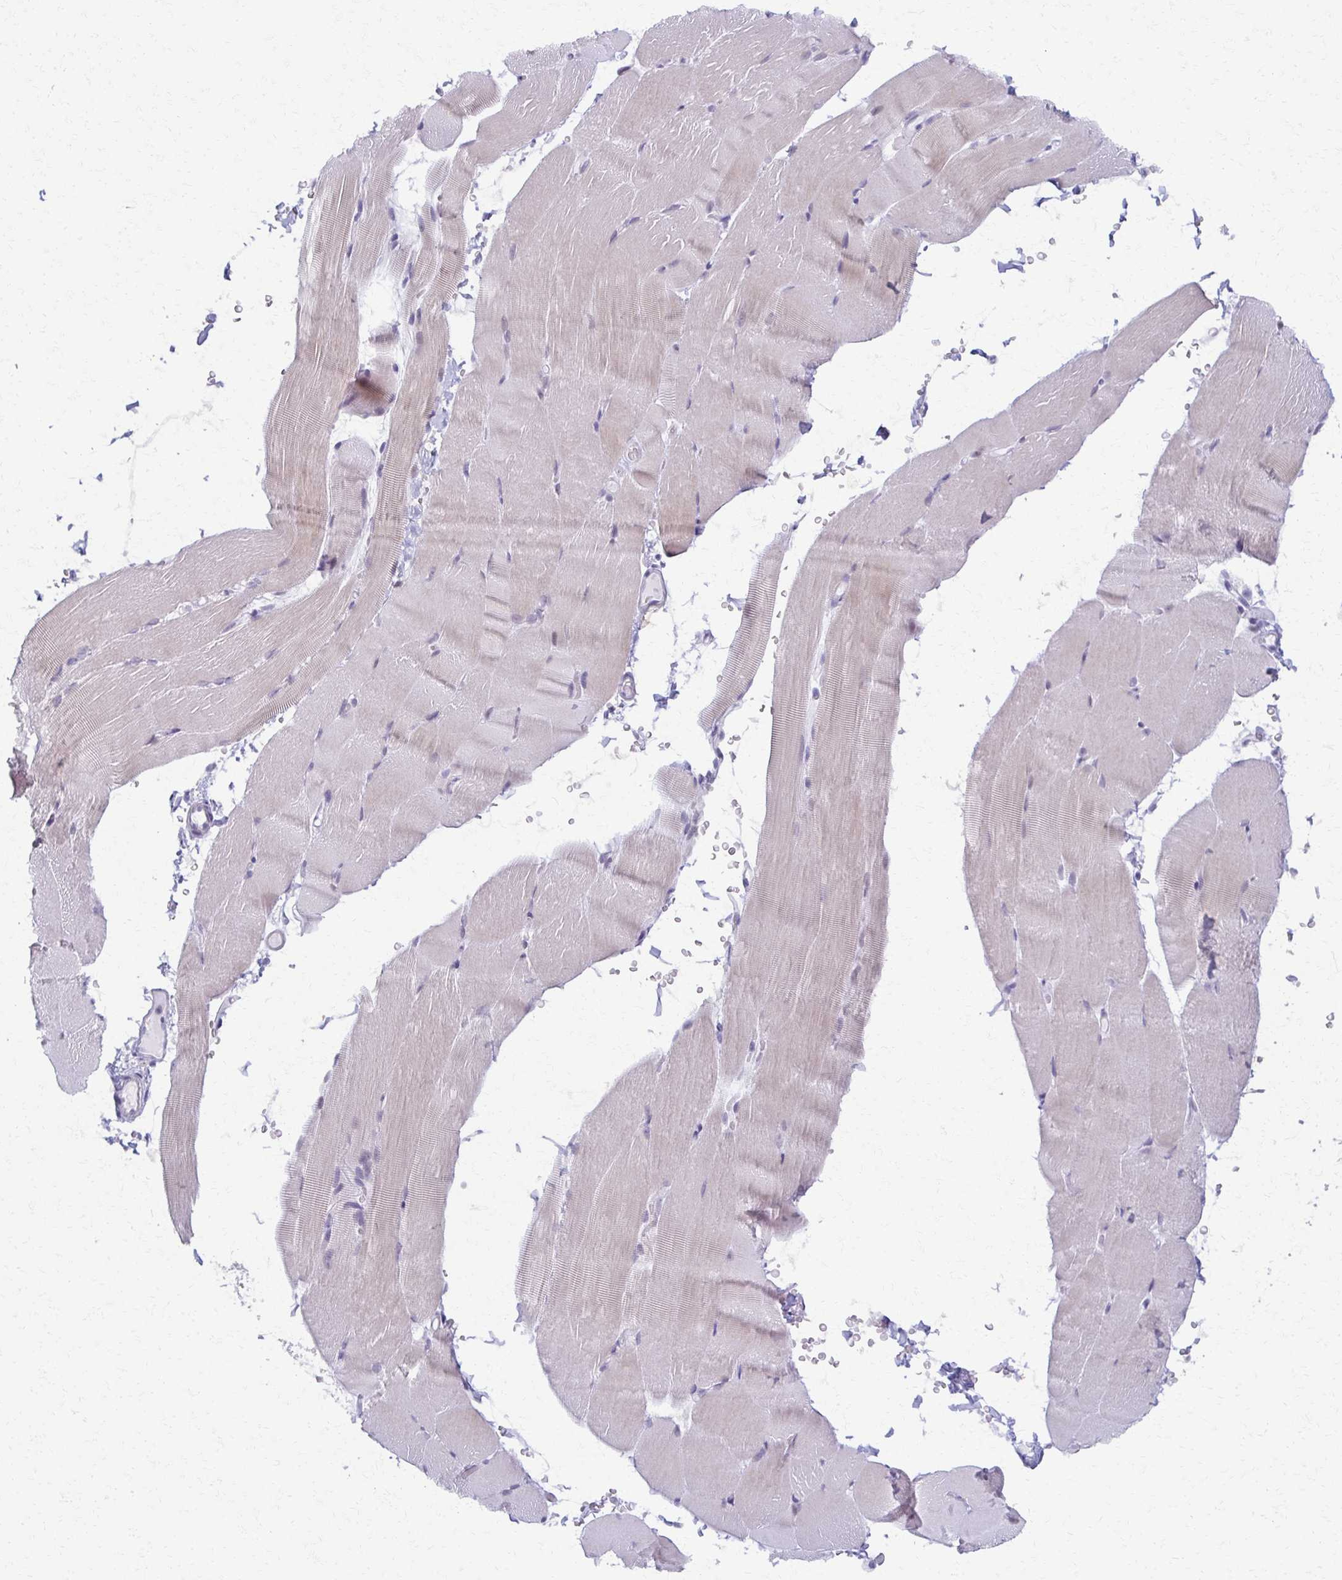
{"staining": {"intensity": "weak", "quantity": "<25%", "location": "cytoplasmic/membranous"}, "tissue": "skeletal muscle", "cell_type": "Myocytes", "image_type": "normal", "snomed": [{"axis": "morphology", "description": "Normal tissue, NOS"}, {"axis": "topography", "description": "Skeletal muscle"}], "caption": "This is an immunohistochemistry (IHC) photomicrograph of benign skeletal muscle. There is no positivity in myocytes.", "gene": "MORC4", "patient": {"sex": "female", "age": 37}}